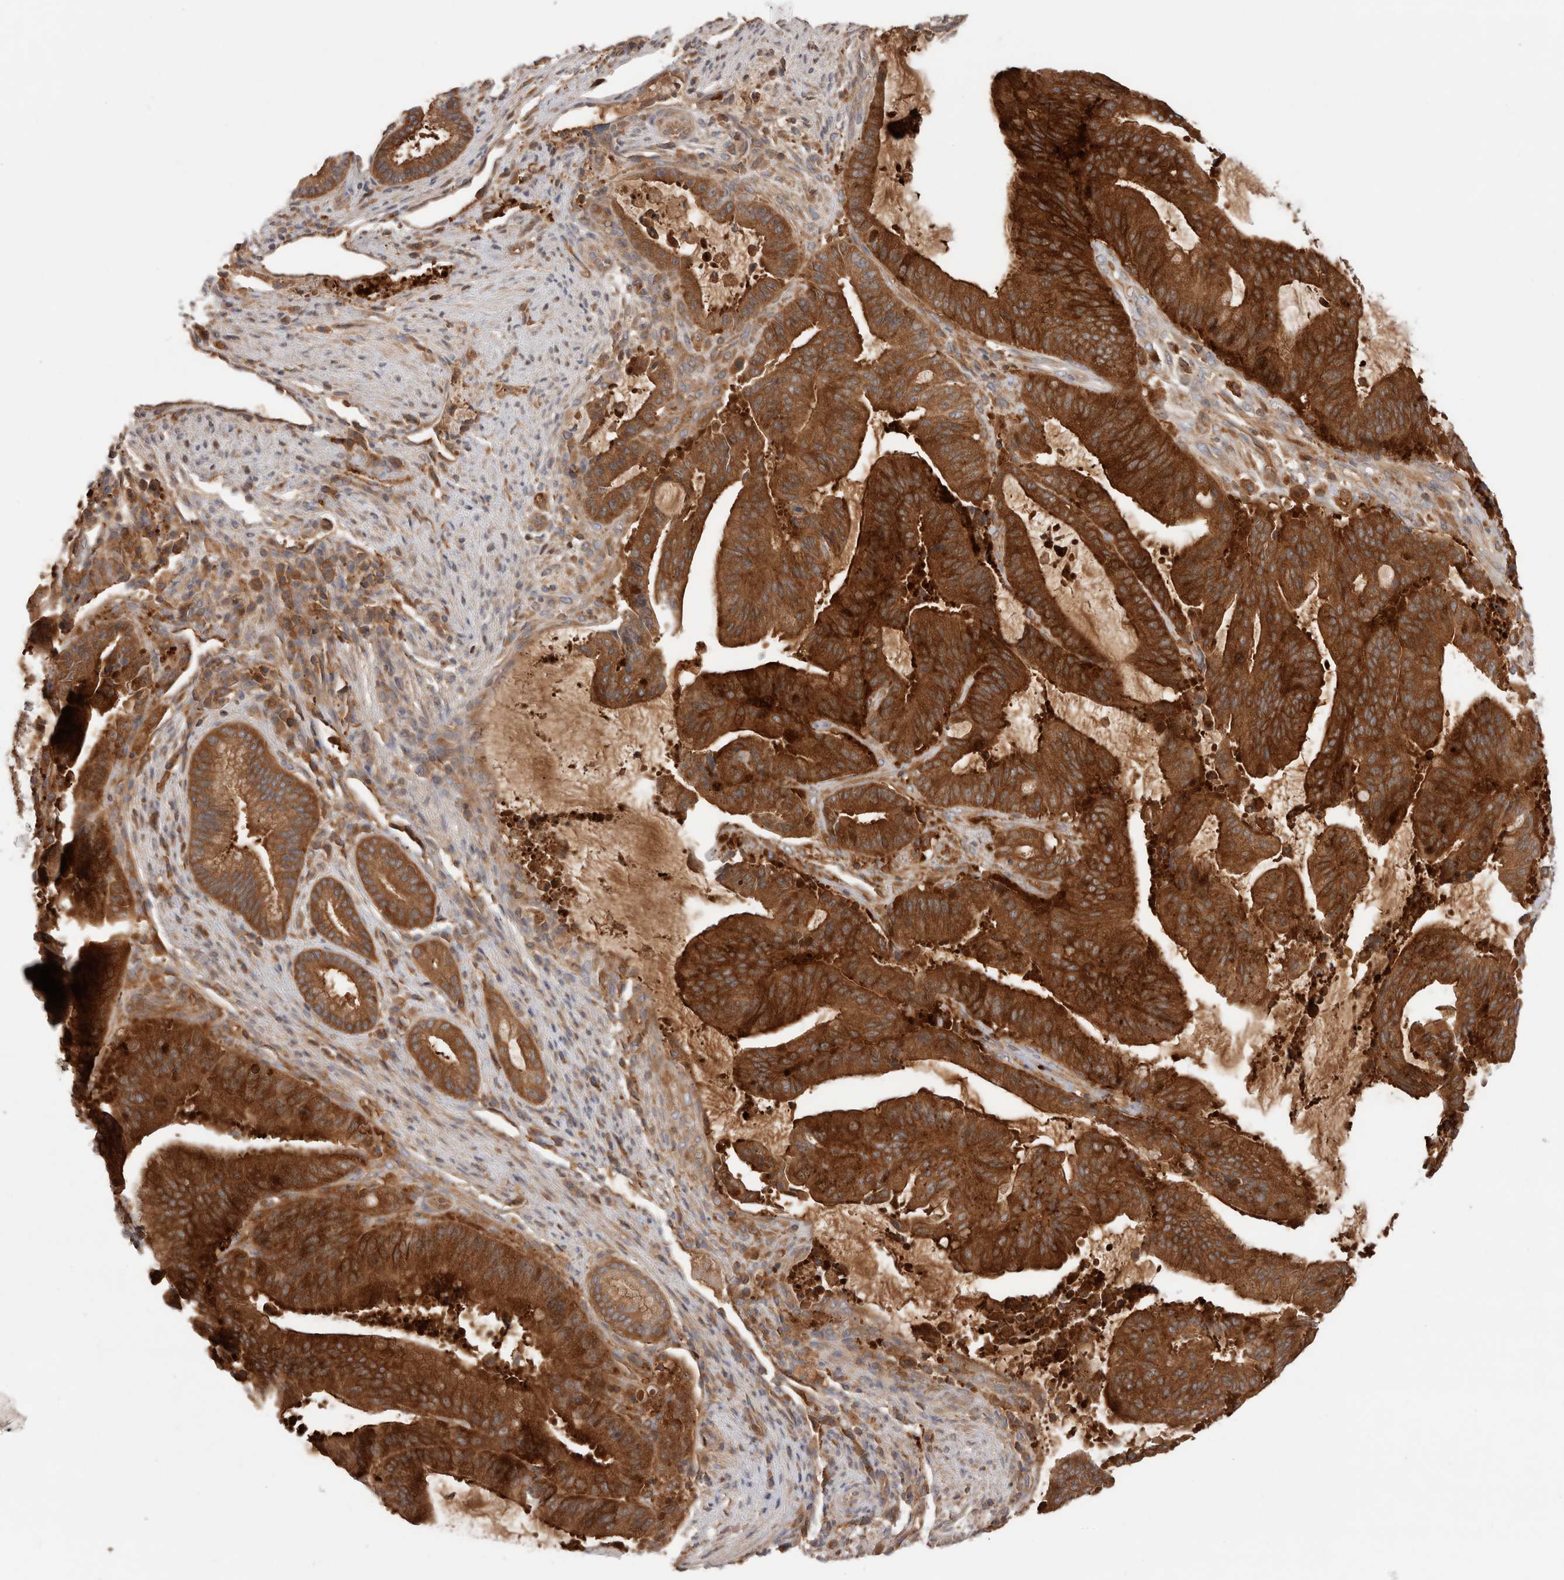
{"staining": {"intensity": "strong", "quantity": ">75%", "location": "cytoplasmic/membranous"}, "tissue": "liver cancer", "cell_type": "Tumor cells", "image_type": "cancer", "snomed": [{"axis": "morphology", "description": "Normal tissue, NOS"}, {"axis": "morphology", "description": "Cholangiocarcinoma"}, {"axis": "topography", "description": "Liver"}, {"axis": "topography", "description": "Peripheral nerve tissue"}], "caption": "Protein expression analysis of human liver cancer reveals strong cytoplasmic/membranous positivity in approximately >75% of tumor cells.", "gene": "KLHL14", "patient": {"sex": "female", "age": 73}}